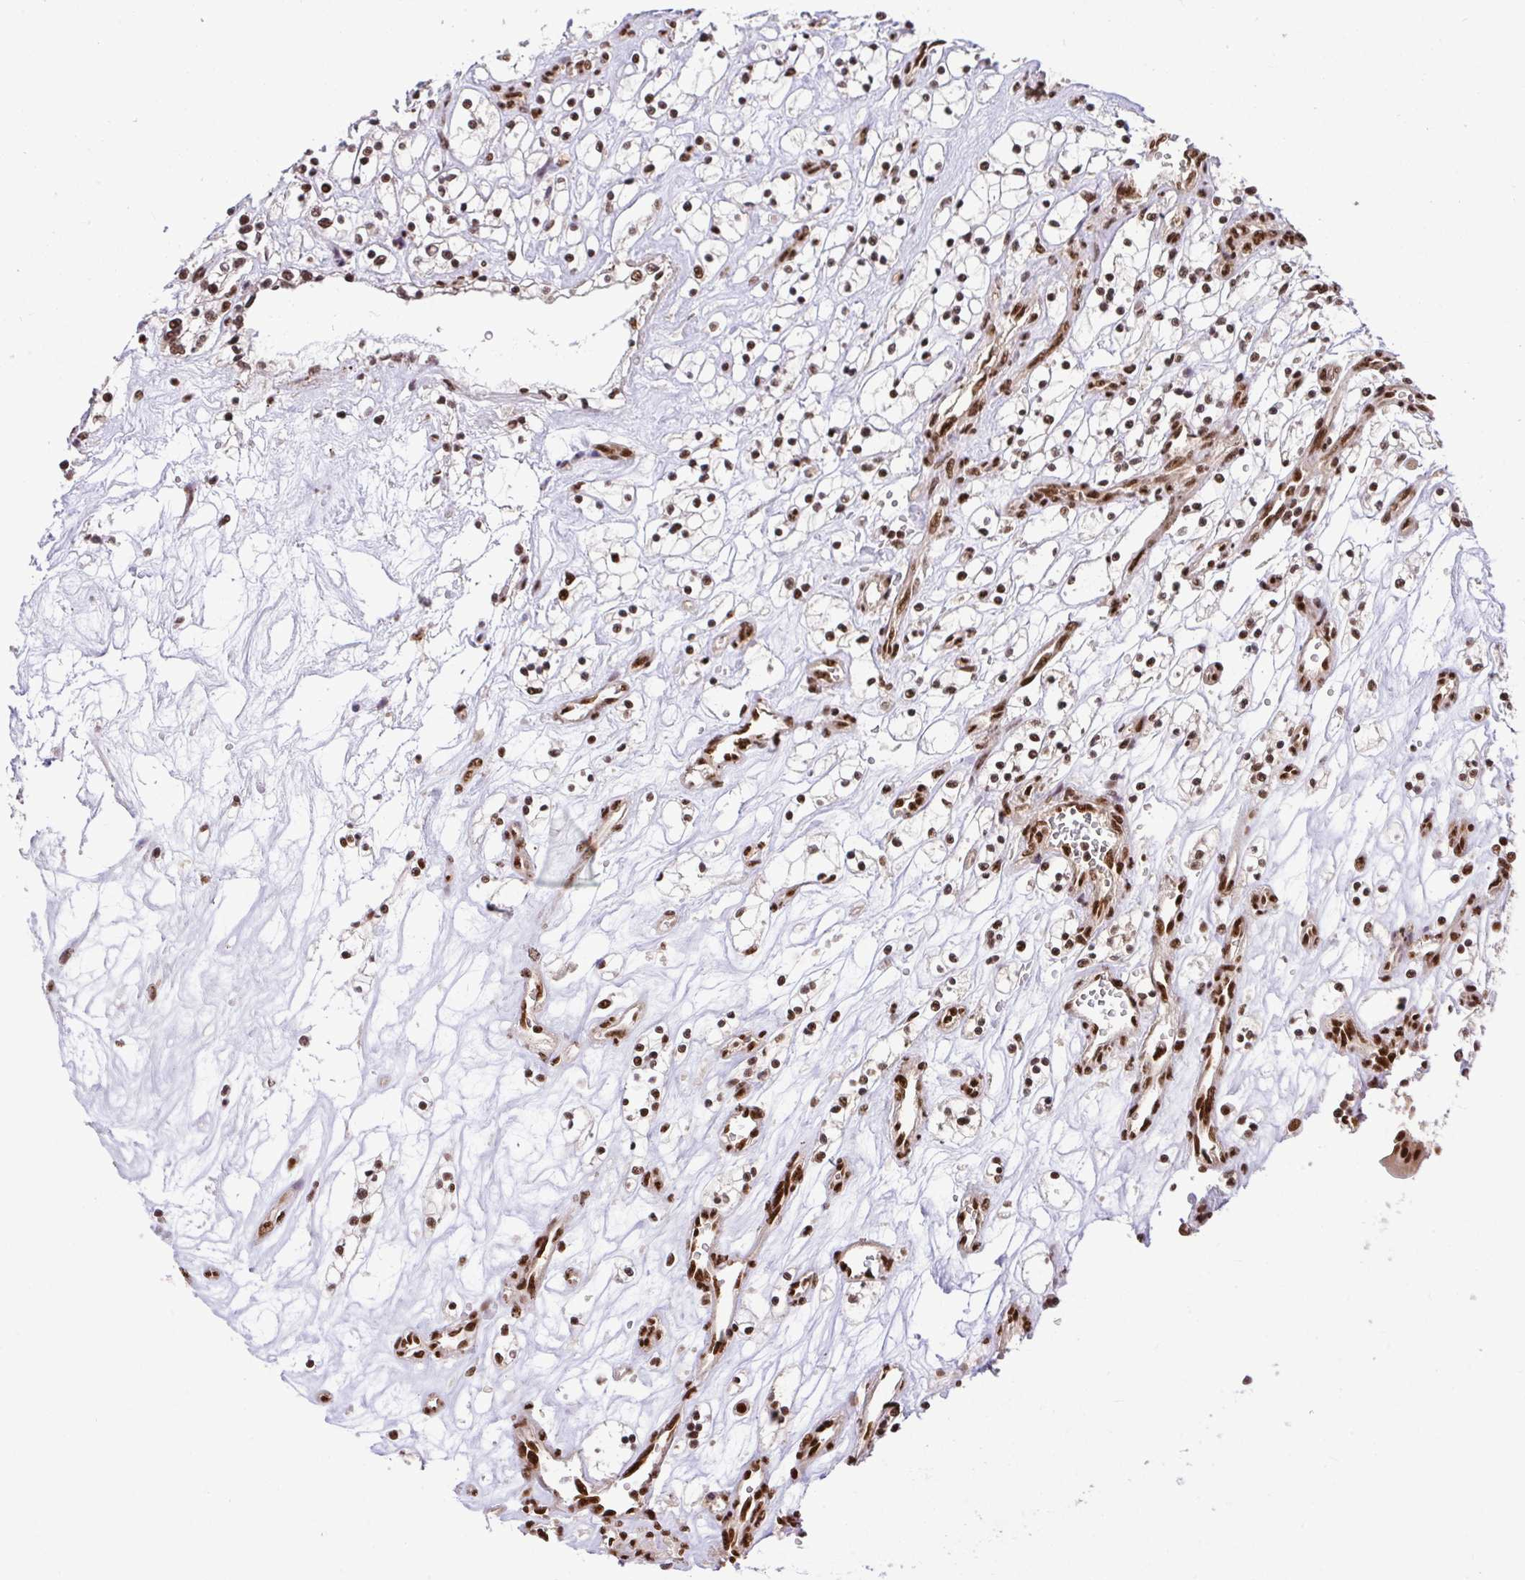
{"staining": {"intensity": "moderate", "quantity": ">75%", "location": "nuclear"}, "tissue": "renal cancer", "cell_type": "Tumor cells", "image_type": "cancer", "snomed": [{"axis": "morphology", "description": "Adenocarcinoma, NOS"}, {"axis": "topography", "description": "Kidney"}], "caption": "There is medium levels of moderate nuclear staining in tumor cells of adenocarcinoma (renal), as demonstrated by immunohistochemical staining (brown color).", "gene": "U2AF1", "patient": {"sex": "female", "age": 69}}